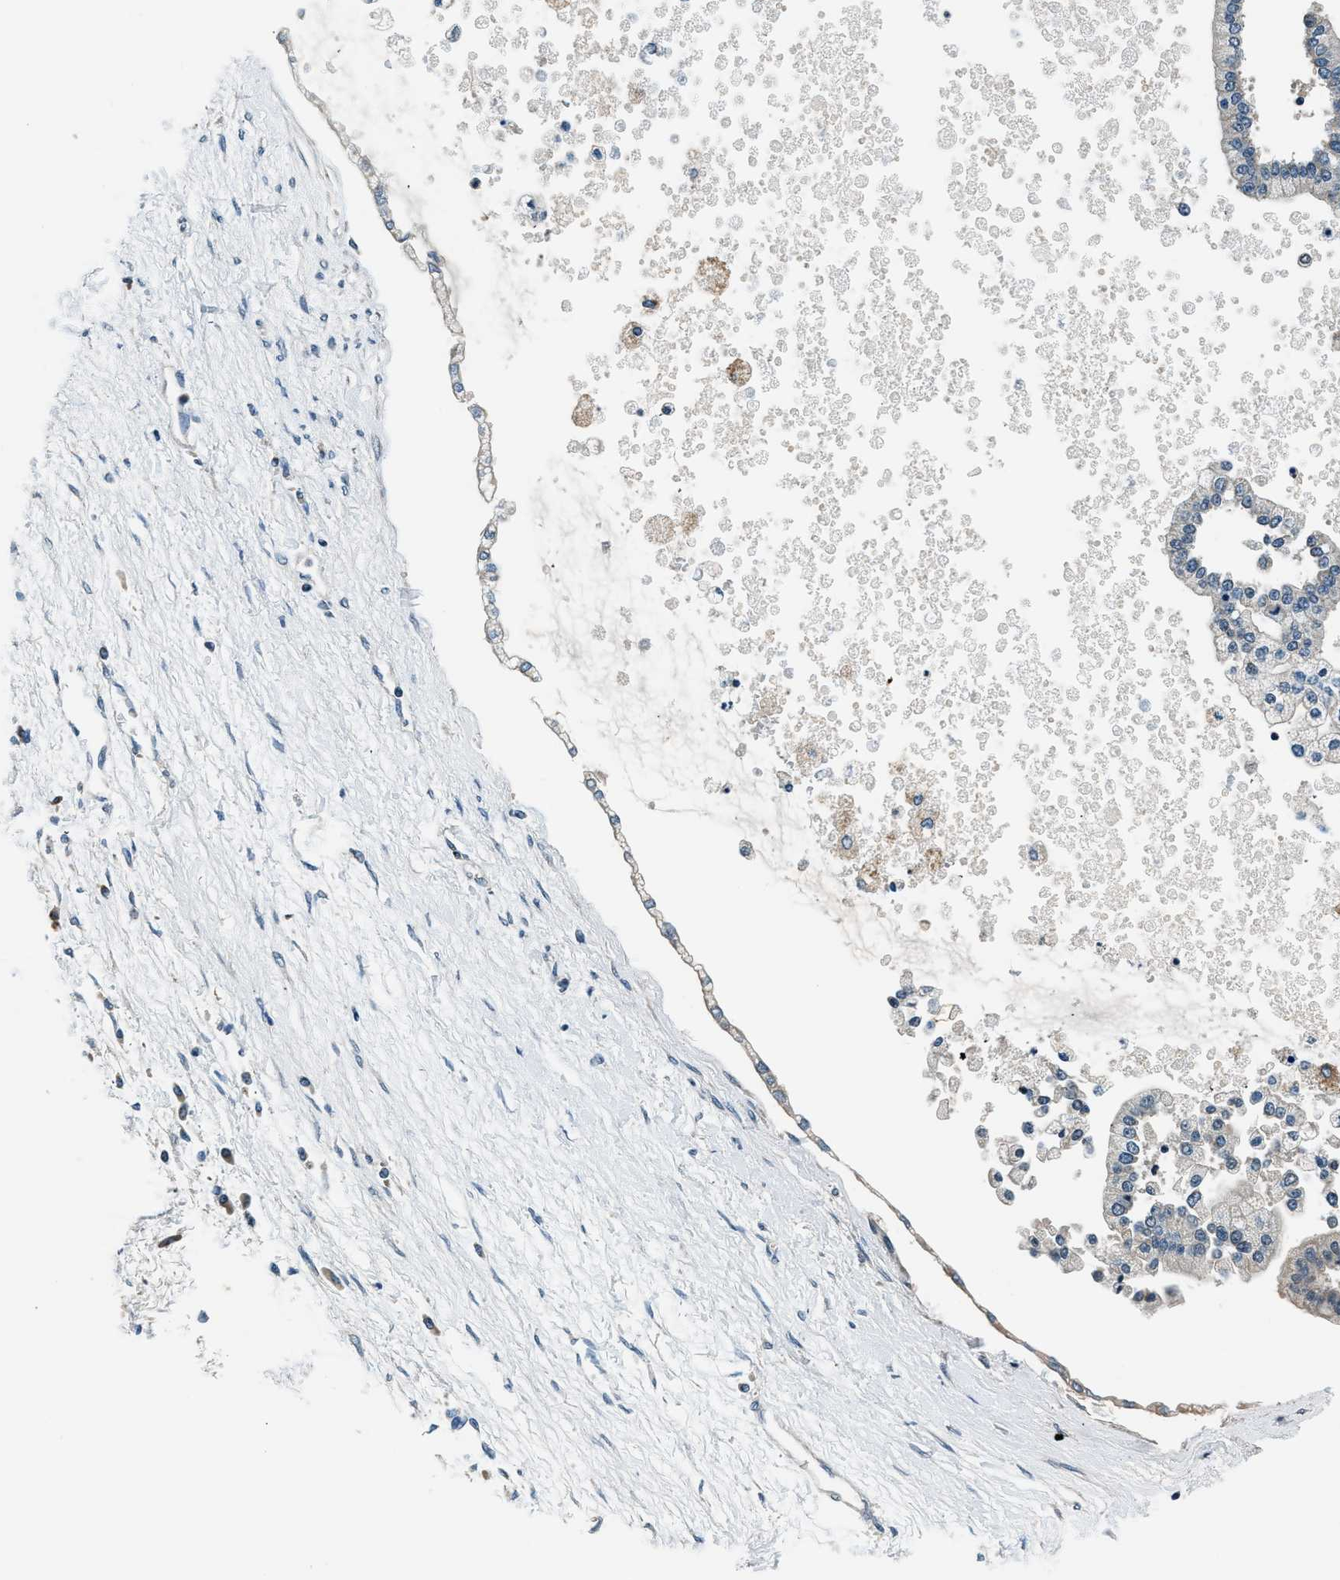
{"staining": {"intensity": "negative", "quantity": "none", "location": "none"}, "tissue": "liver cancer", "cell_type": "Tumor cells", "image_type": "cancer", "snomed": [{"axis": "morphology", "description": "Cholangiocarcinoma"}, {"axis": "topography", "description": "Liver"}], "caption": "This is an IHC photomicrograph of liver cancer. There is no staining in tumor cells.", "gene": "NME8", "patient": {"sex": "male", "age": 50}}